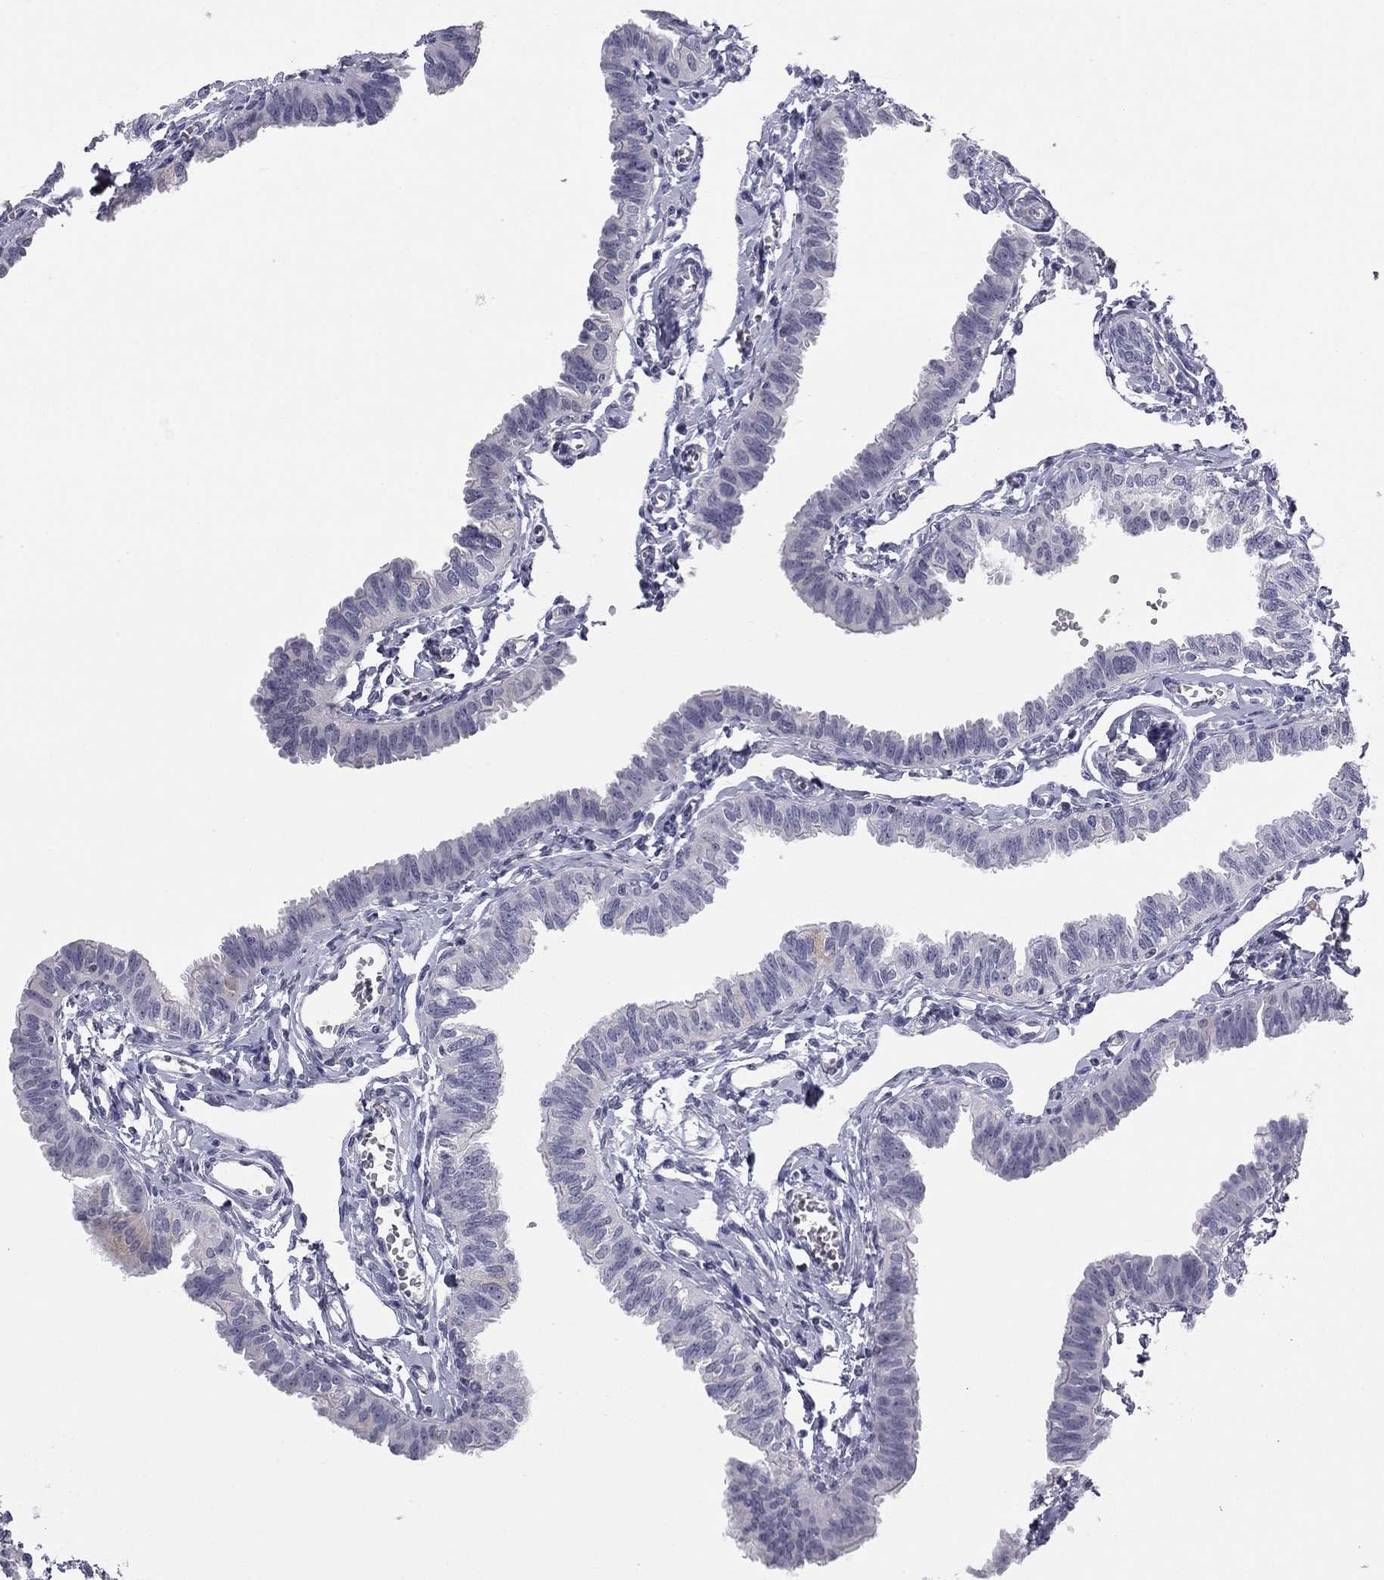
{"staining": {"intensity": "negative", "quantity": "none", "location": "none"}, "tissue": "fallopian tube", "cell_type": "Glandular cells", "image_type": "normal", "snomed": [{"axis": "morphology", "description": "Normal tissue, NOS"}, {"axis": "topography", "description": "Fallopian tube"}], "caption": "Protein analysis of normal fallopian tube reveals no significant expression in glandular cells.", "gene": "TFAP2B", "patient": {"sex": "female", "age": 54}}